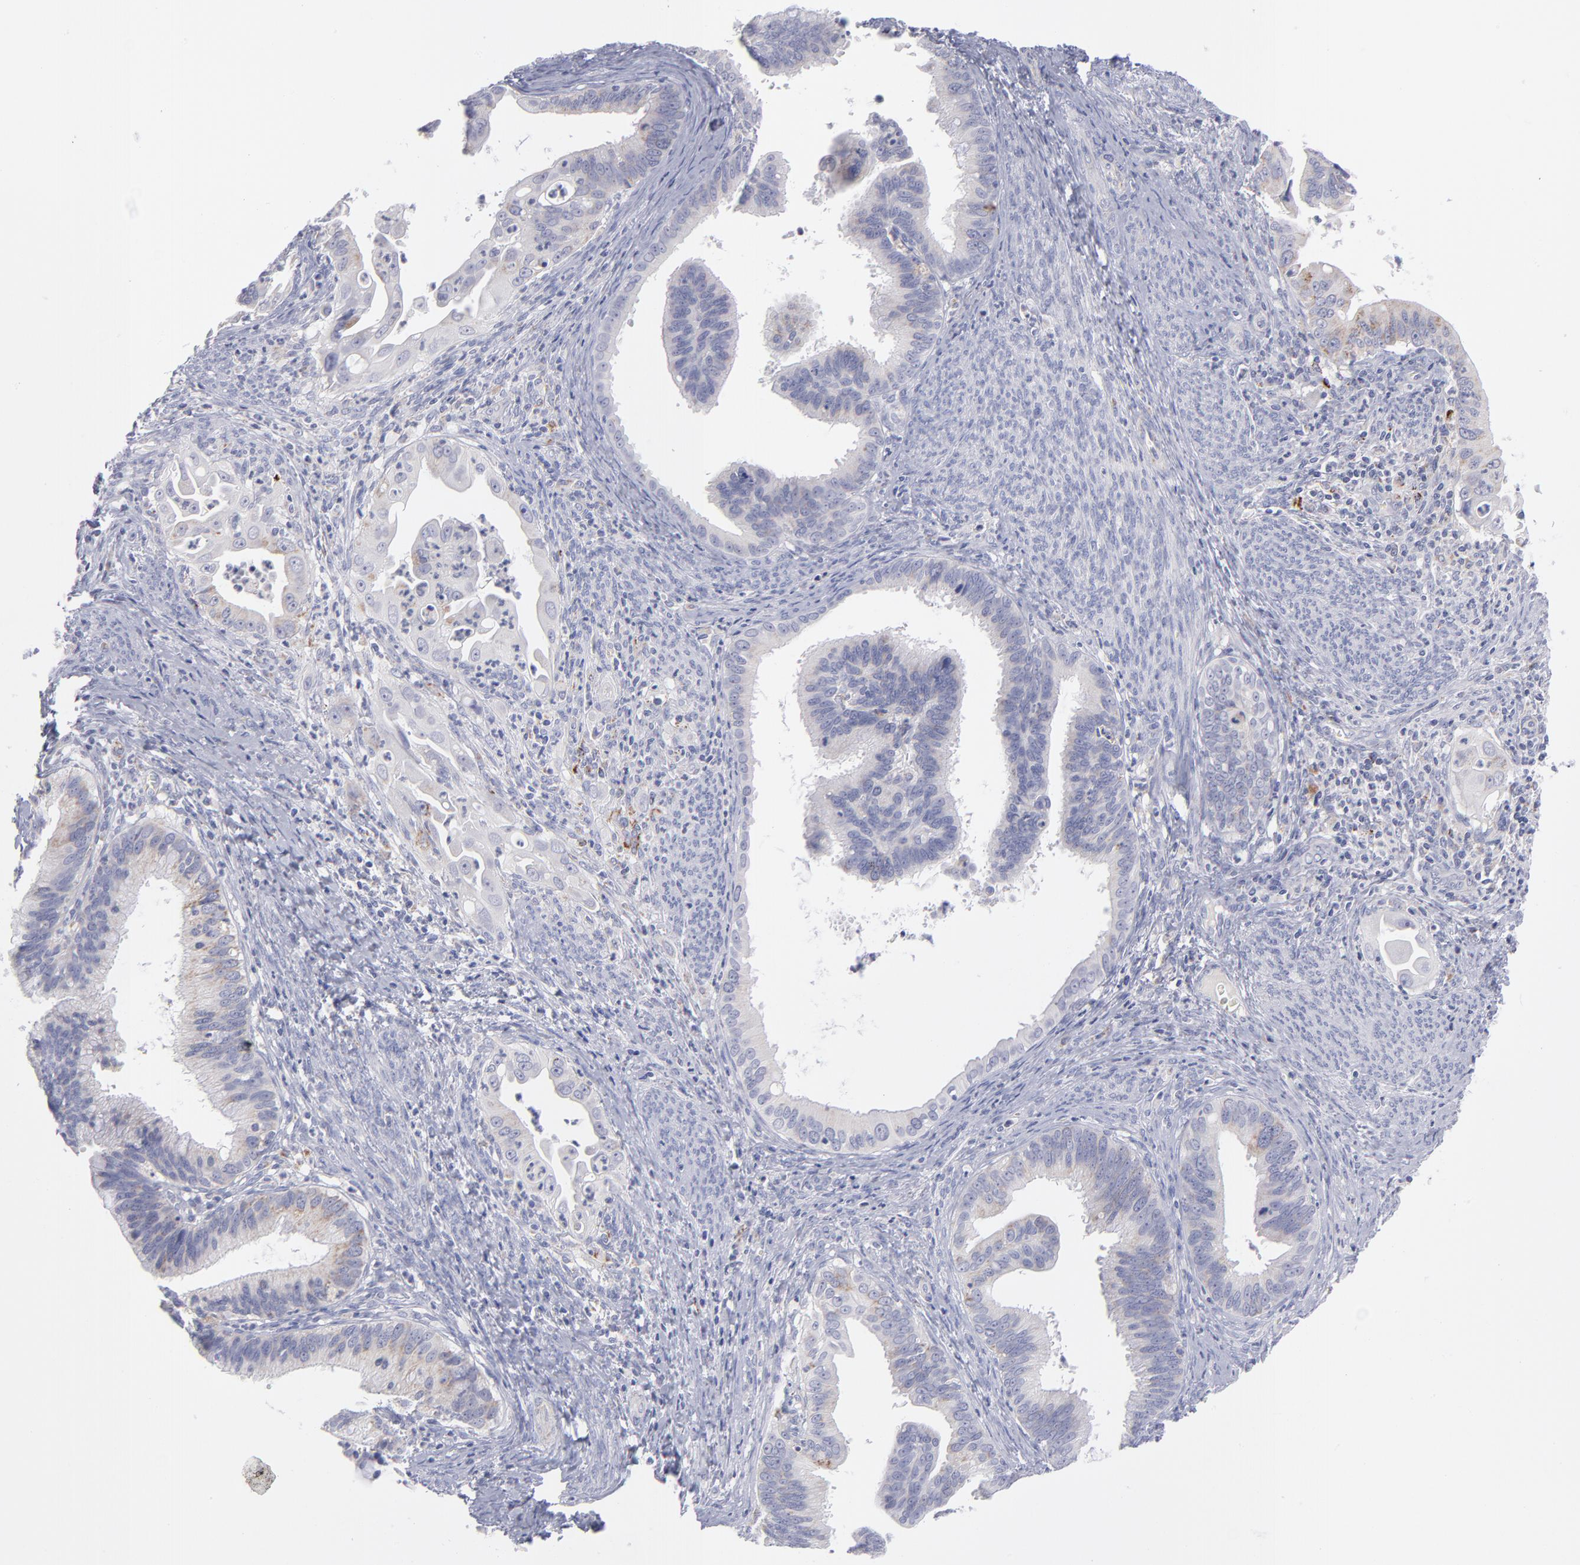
{"staining": {"intensity": "moderate", "quantity": "<25%", "location": "cytoplasmic/membranous"}, "tissue": "cervical cancer", "cell_type": "Tumor cells", "image_type": "cancer", "snomed": [{"axis": "morphology", "description": "Adenocarcinoma, NOS"}, {"axis": "topography", "description": "Cervix"}], "caption": "Immunohistochemical staining of human adenocarcinoma (cervical) shows moderate cytoplasmic/membranous protein positivity in approximately <25% of tumor cells.", "gene": "MTHFD2", "patient": {"sex": "female", "age": 47}}